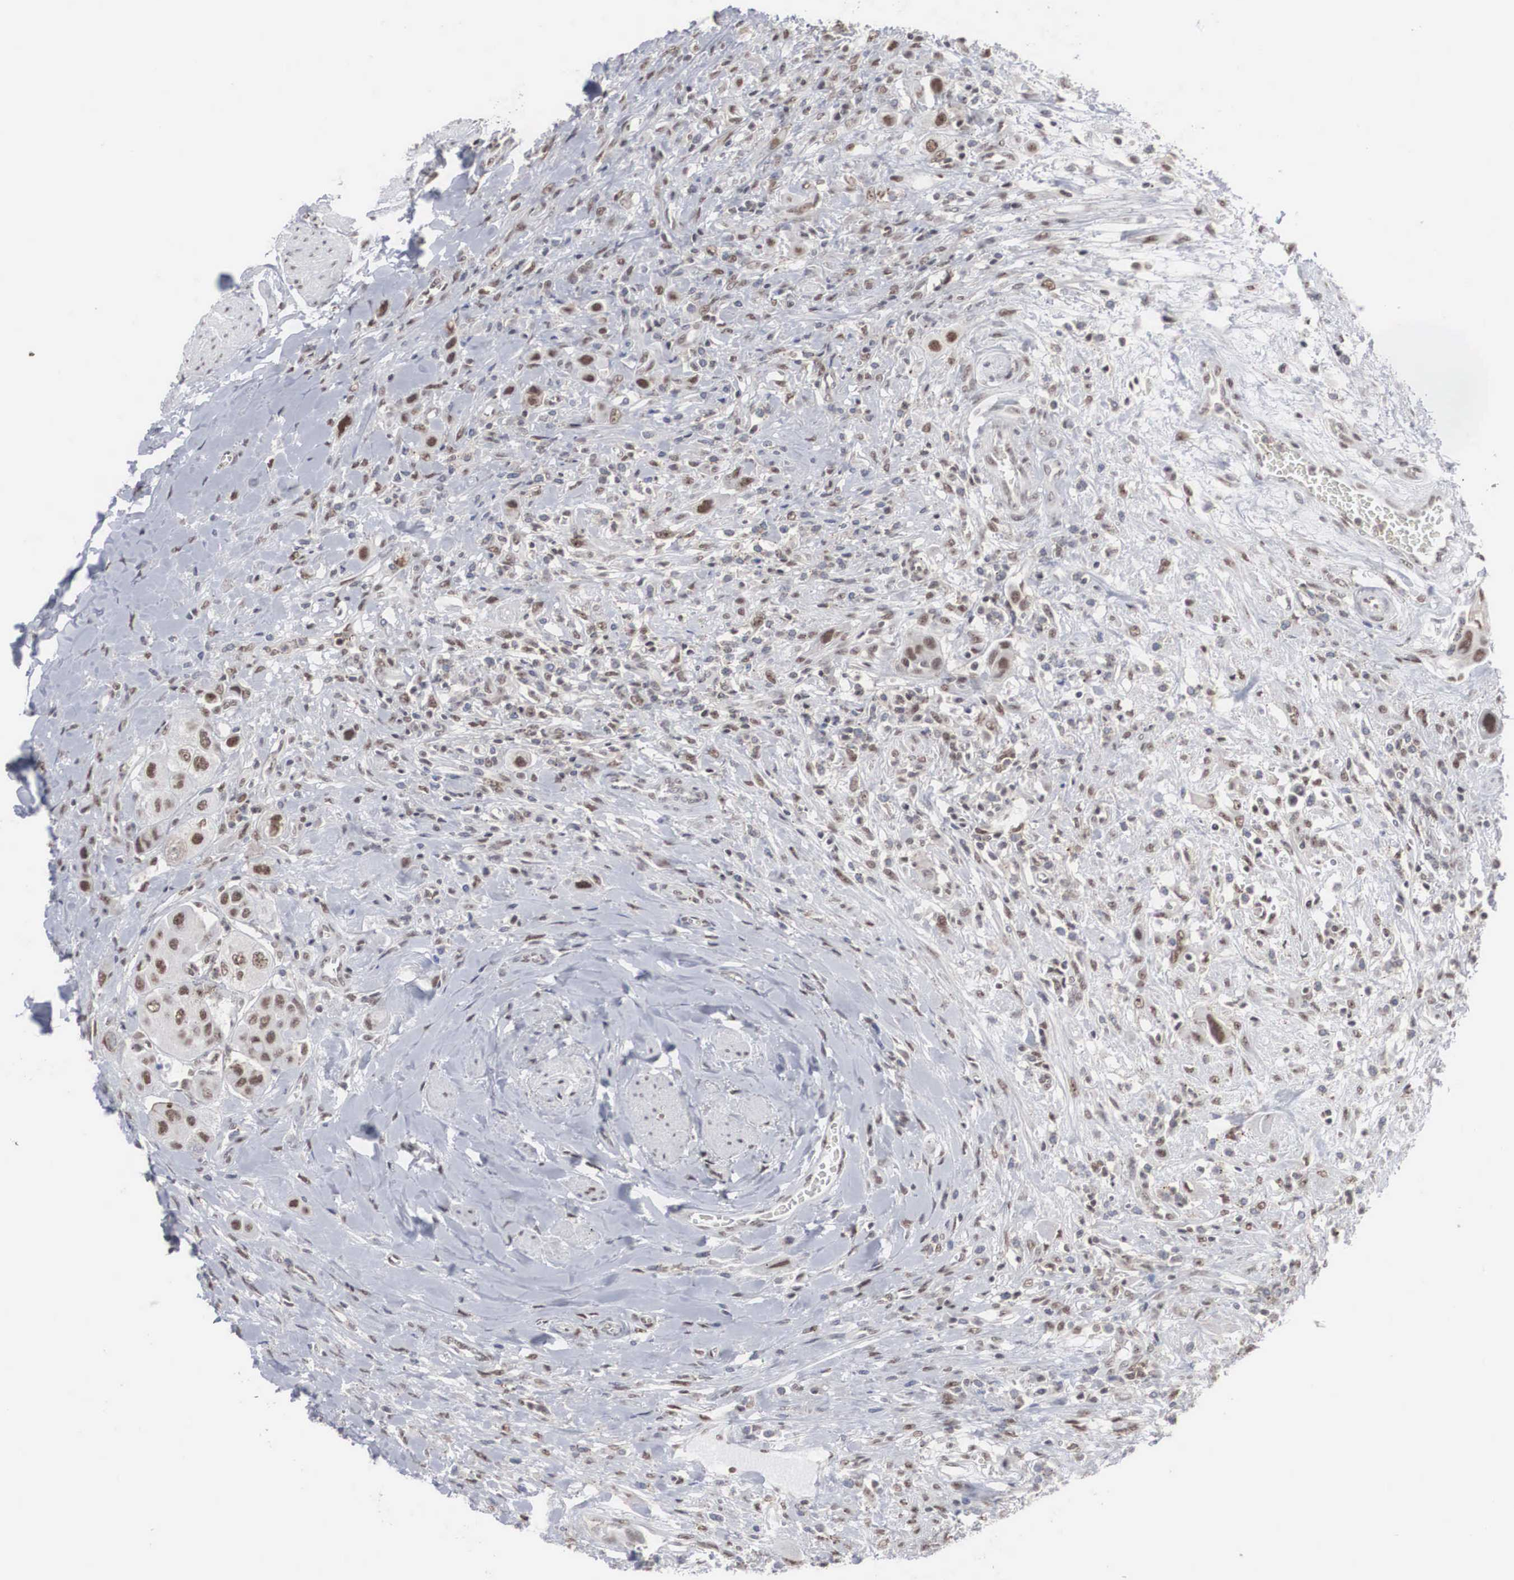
{"staining": {"intensity": "moderate", "quantity": "25%-75%", "location": "nuclear"}, "tissue": "urothelial cancer", "cell_type": "Tumor cells", "image_type": "cancer", "snomed": [{"axis": "morphology", "description": "Urothelial carcinoma, High grade"}, {"axis": "topography", "description": "Urinary bladder"}], "caption": "This micrograph exhibits IHC staining of urothelial cancer, with medium moderate nuclear staining in about 25%-75% of tumor cells.", "gene": "AUTS2", "patient": {"sex": "male", "age": 50}}